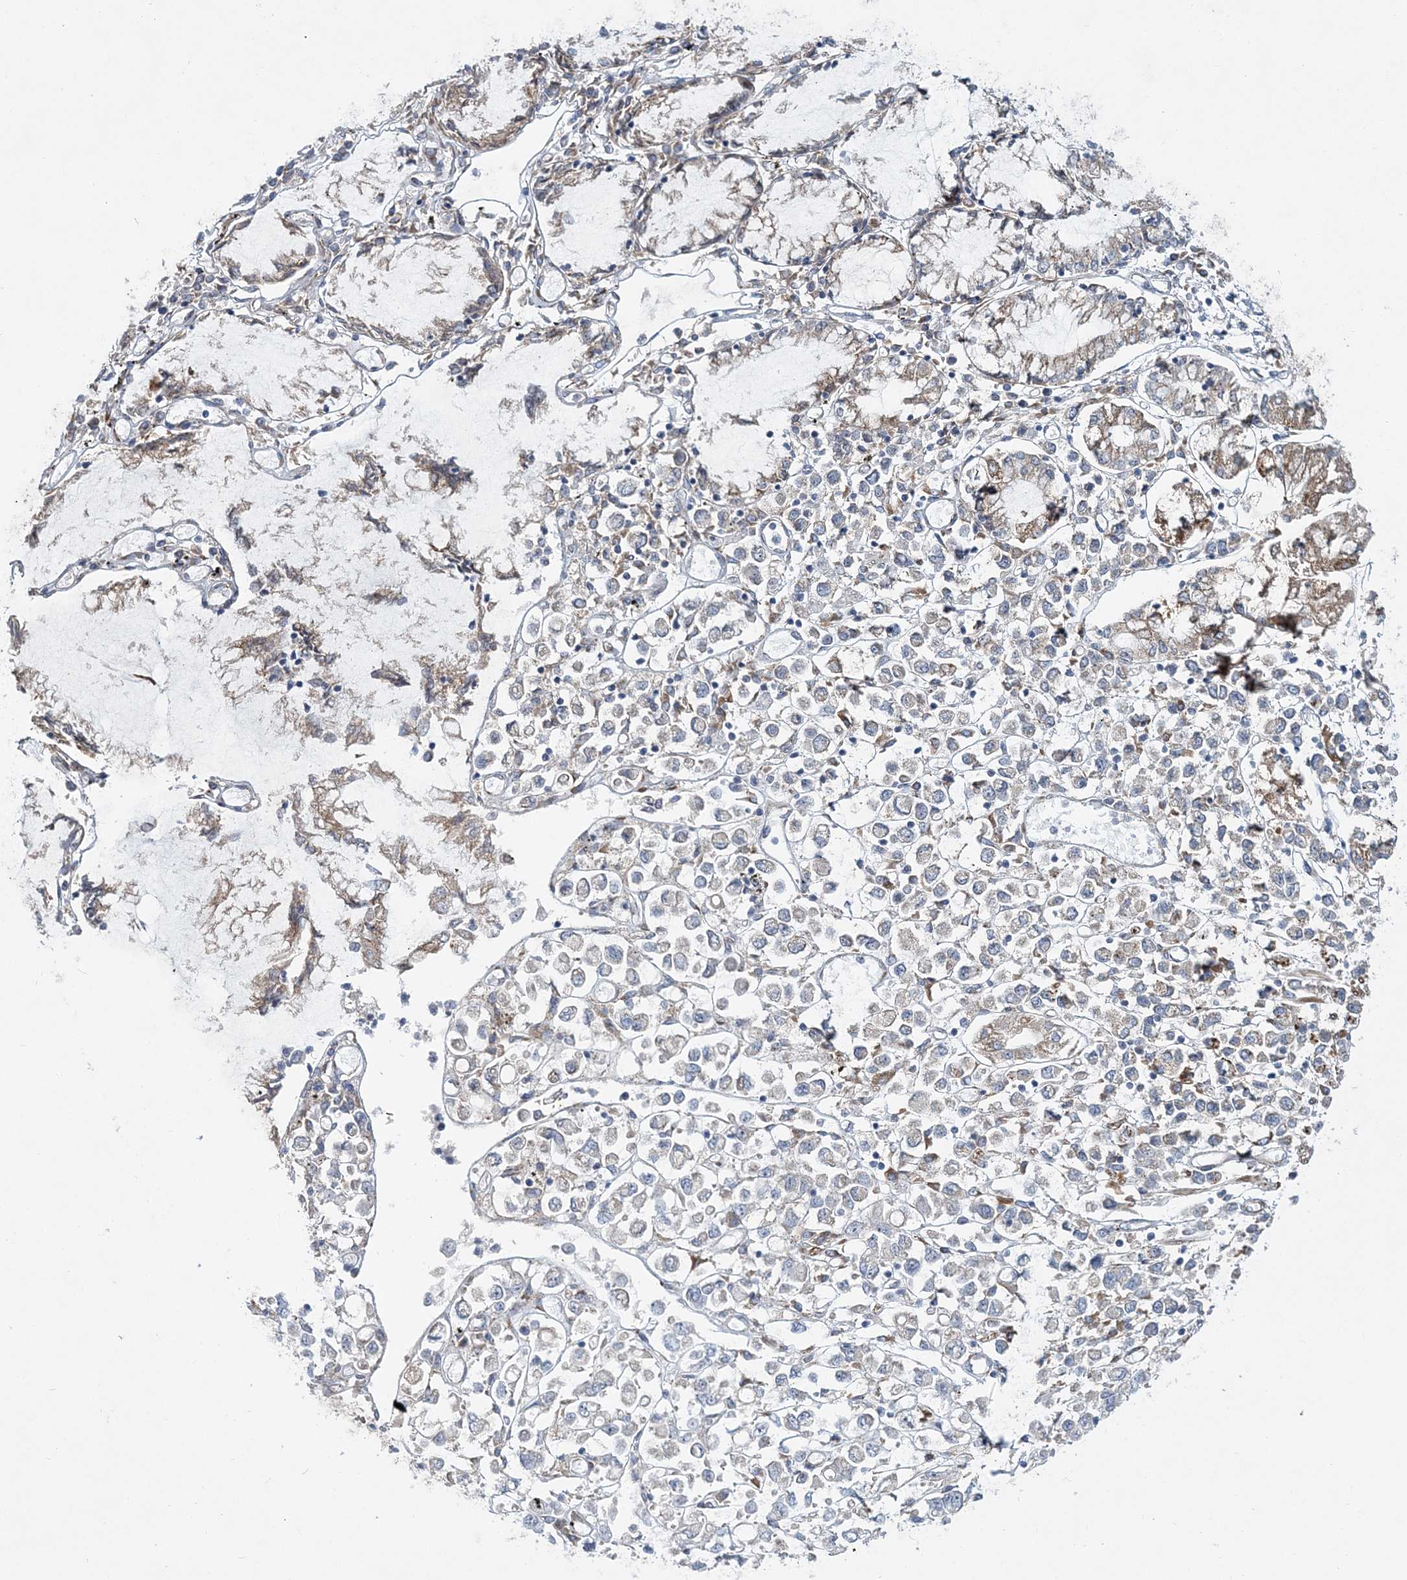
{"staining": {"intensity": "negative", "quantity": "none", "location": "none"}, "tissue": "stomach cancer", "cell_type": "Tumor cells", "image_type": "cancer", "snomed": [{"axis": "morphology", "description": "Adenocarcinoma, NOS"}, {"axis": "topography", "description": "Stomach"}], "caption": "Immunohistochemistry of human stomach cancer displays no positivity in tumor cells.", "gene": "NBAS", "patient": {"sex": "female", "age": 76}}